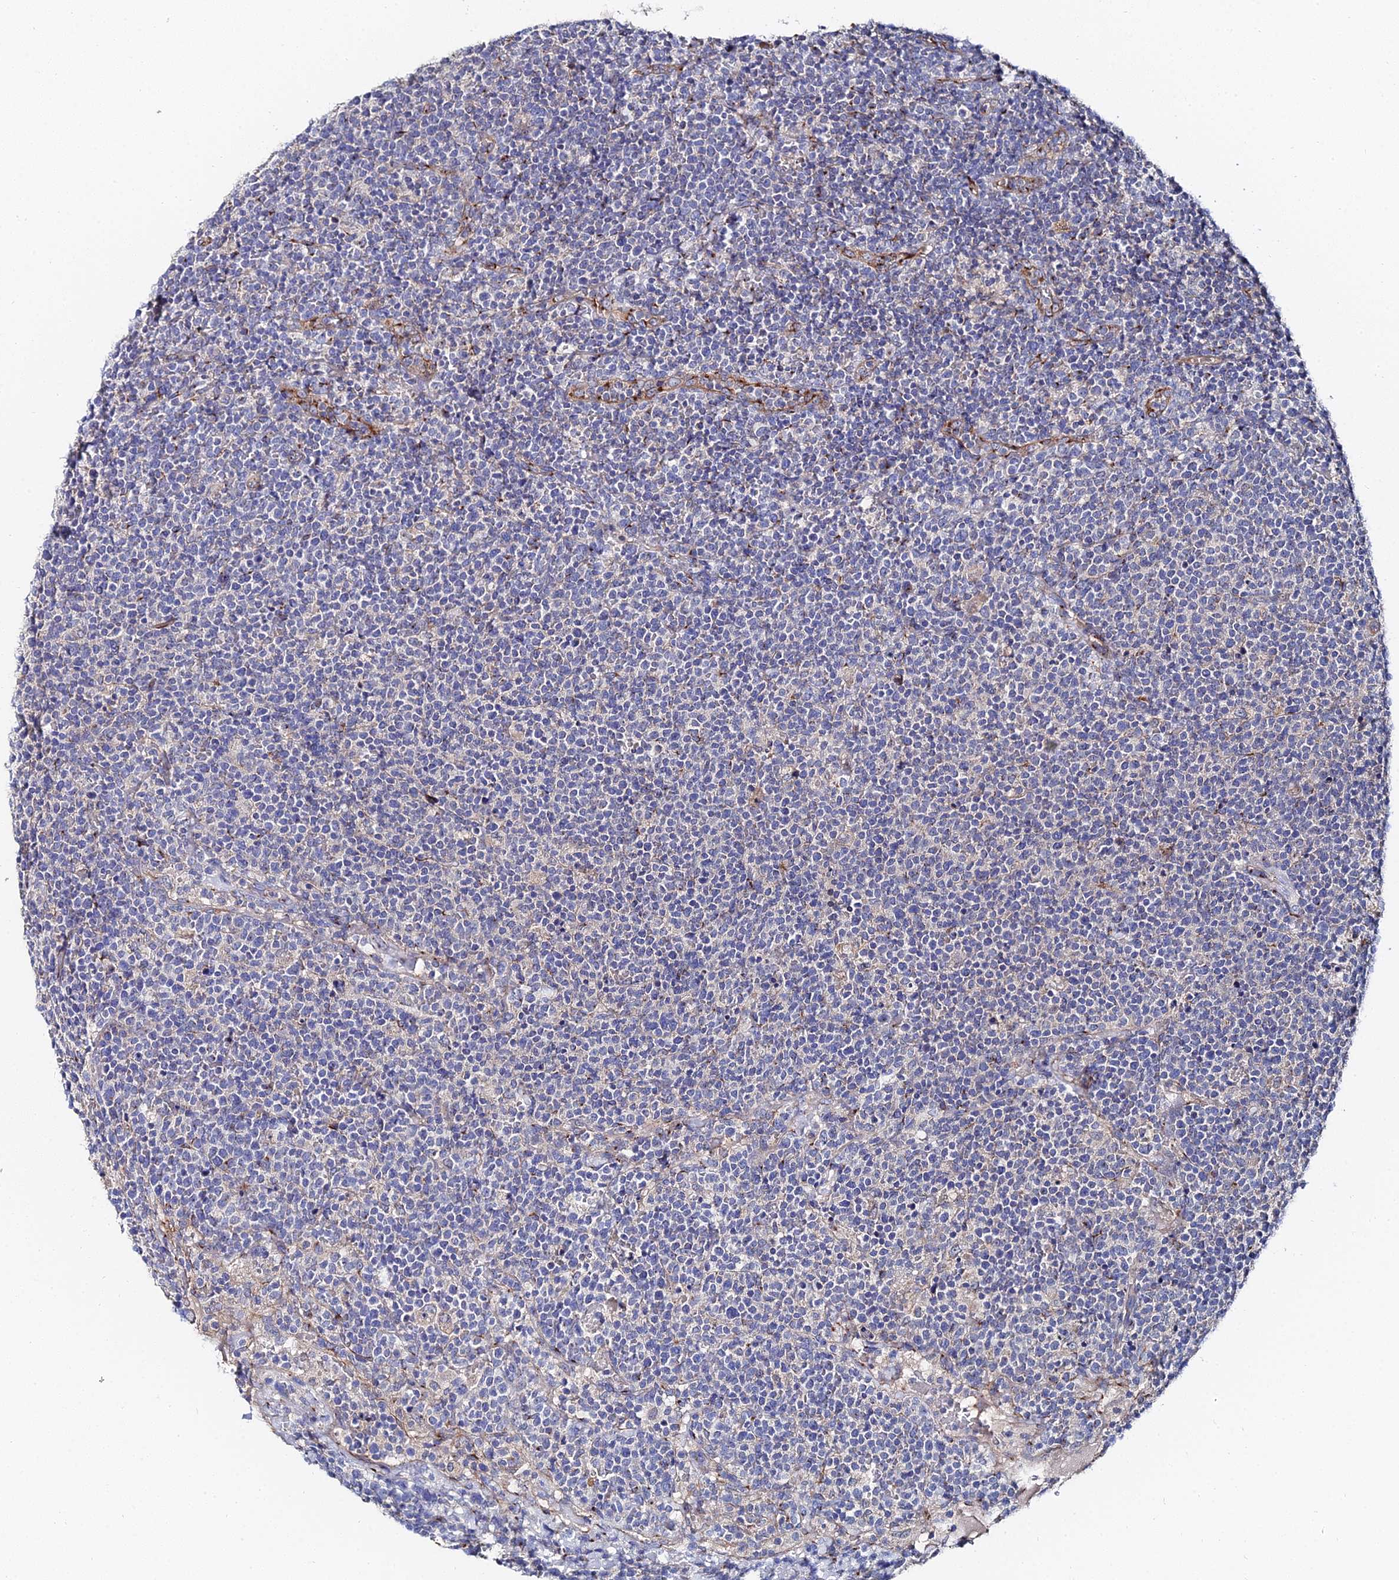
{"staining": {"intensity": "negative", "quantity": "none", "location": "none"}, "tissue": "lymphoma", "cell_type": "Tumor cells", "image_type": "cancer", "snomed": [{"axis": "morphology", "description": "Malignant lymphoma, non-Hodgkin's type, High grade"}, {"axis": "topography", "description": "Lymph node"}], "caption": "A micrograph of malignant lymphoma, non-Hodgkin's type (high-grade) stained for a protein shows no brown staining in tumor cells.", "gene": "BORCS8", "patient": {"sex": "male", "age": 61}}